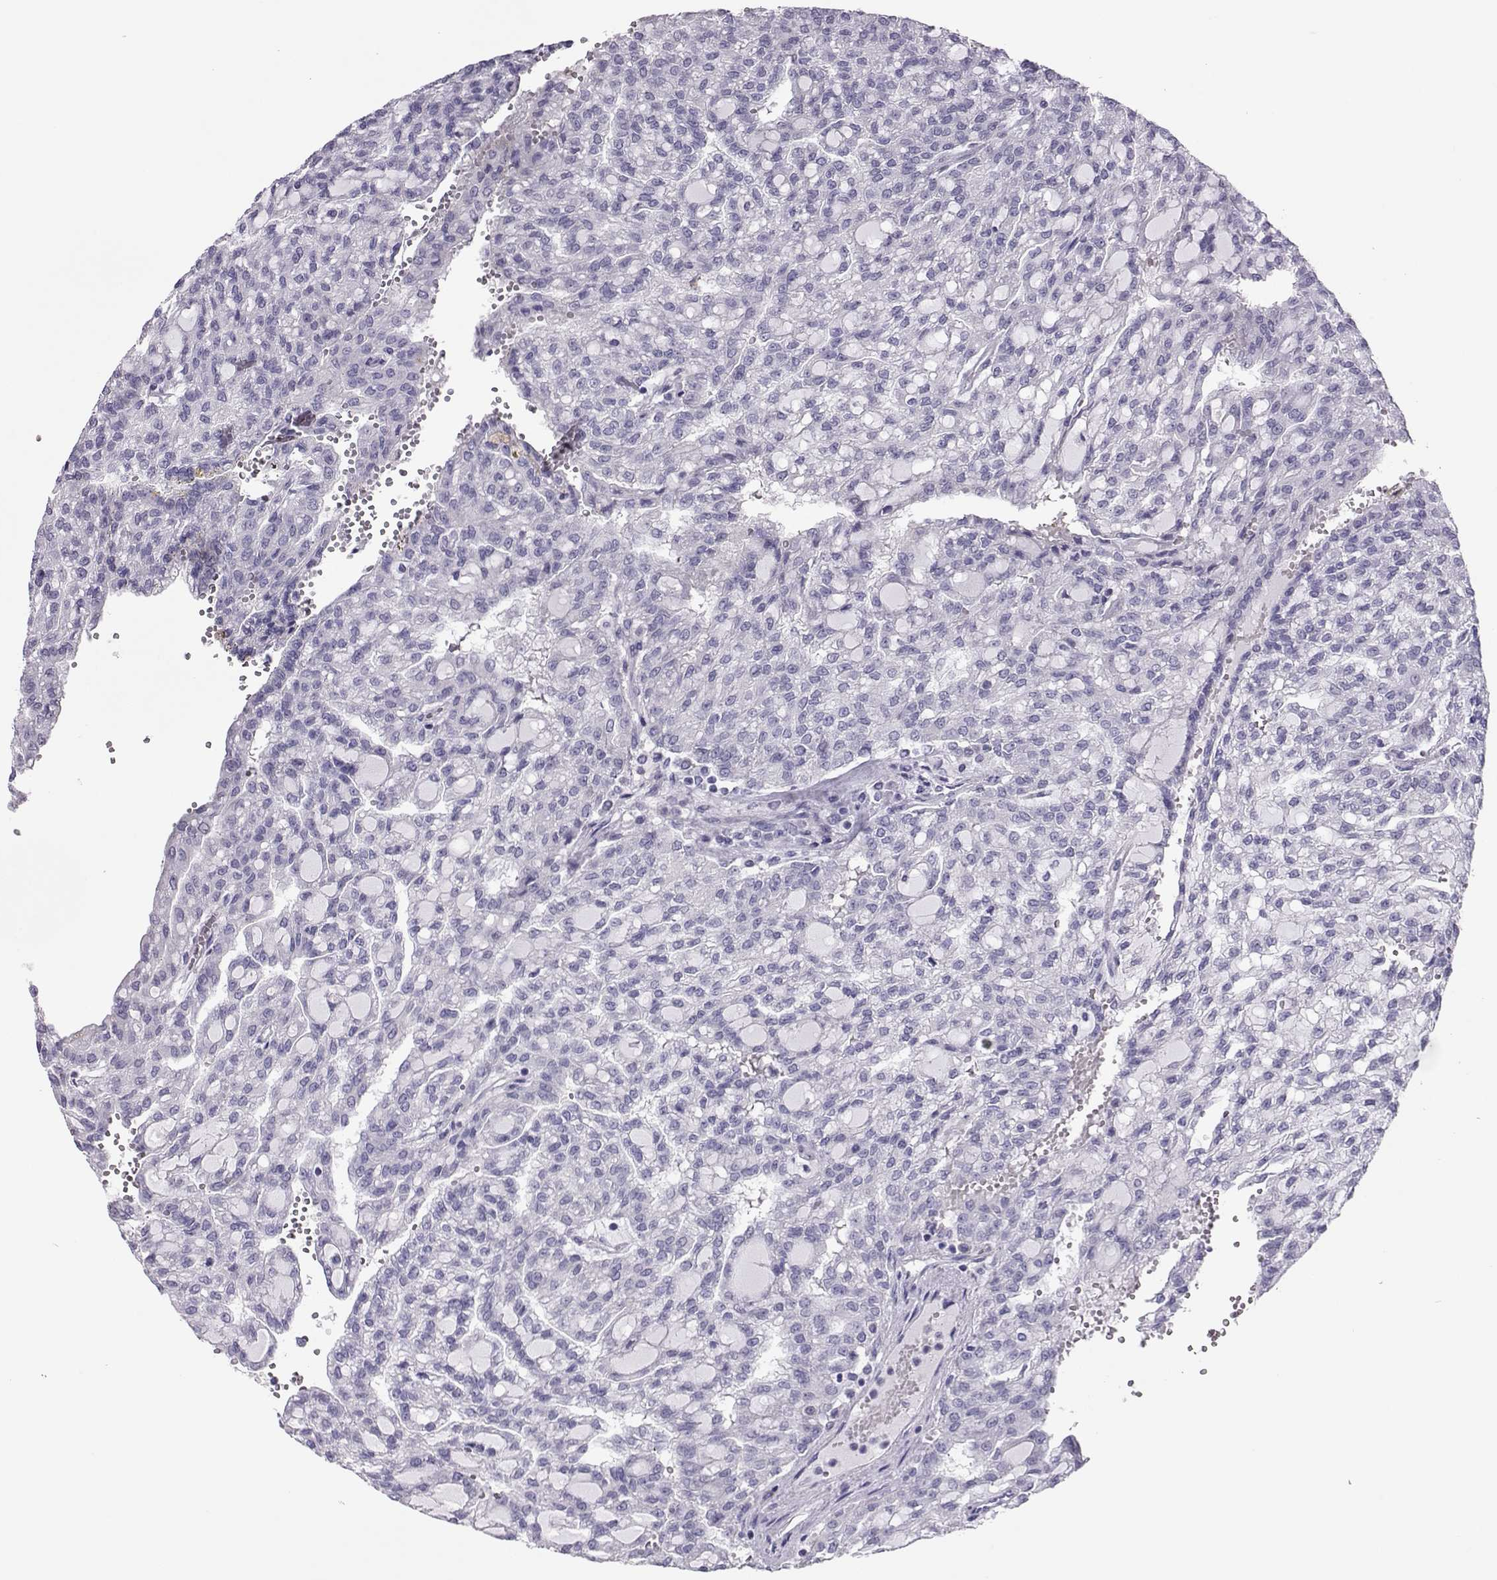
{"staining": {"intensity": "negative", "quantity": "none", "location": "none"}, "tissue": "renal cancer", "cell_type": "Tumor cells", "image_type": "cancer", "snomed": [{"axis": "morphology", "description": "Adenocarcinoma, NOS"}, {"axis": "topography", "description": "Kidney"}], "caption": "Renal adenocarcinoma was stained to show a protein in brown. There is no significant positivity in tumor cells.", "gene": "TRPM7", "patient": {"sex": "male", "age": 63}}